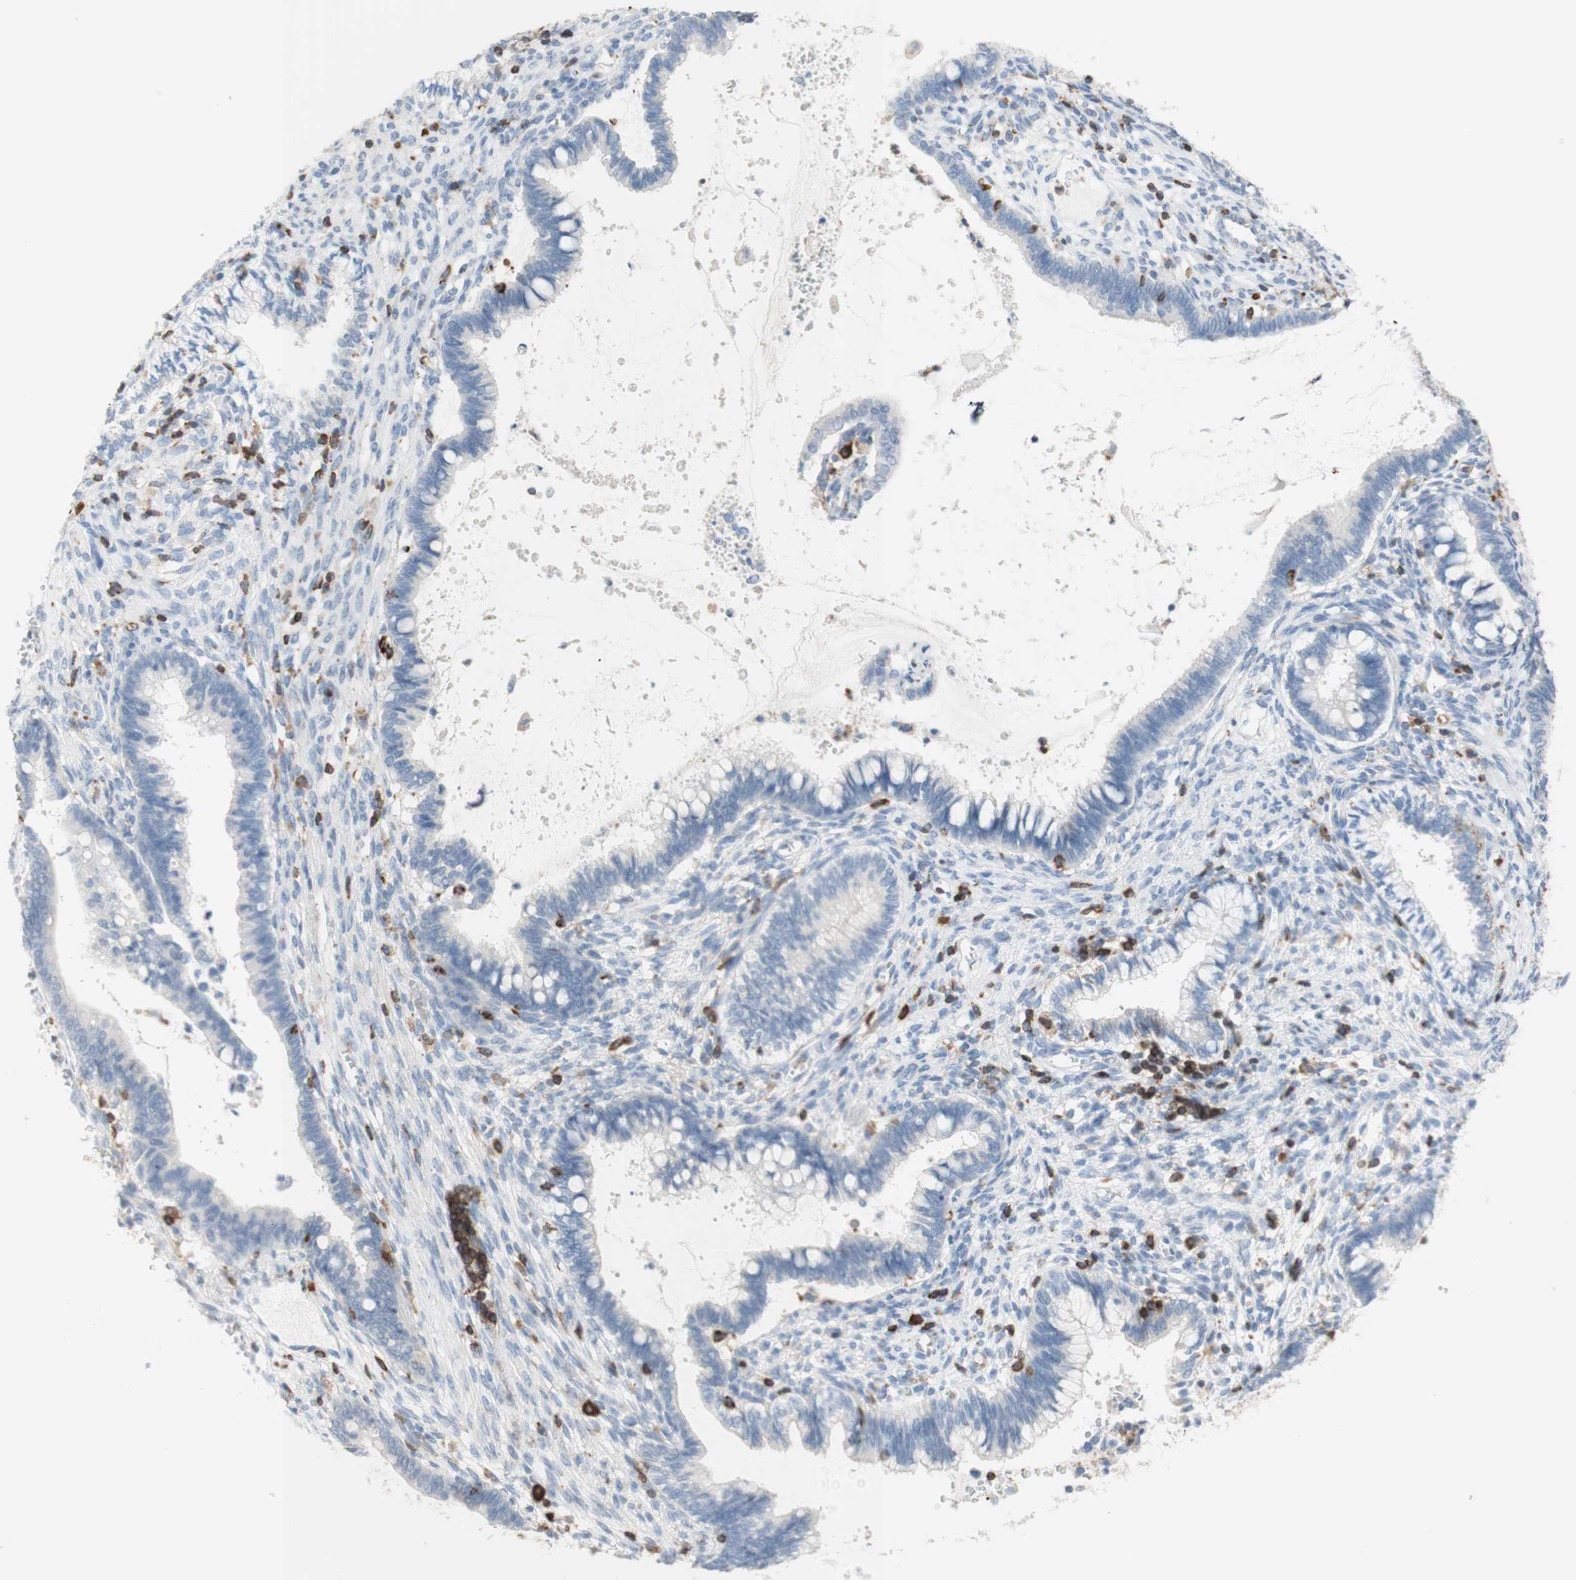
{"staining": {"intensity": "negative", "quantity": "none", "location": "none"}, "tissue": "cervical cancer", "cell_type": "Tumor cells", "image_type": "cancer", "snomed": [{"axis": "morphology", "description": "Adenocarcinoma, NOS"}, {"axis": "topography", "description": "Cervix"}], "caption": "Cervical adenocarcinoma stained for a protein using immunohistochemistry displays no positivity tumor cells.", "gene": "SPINK6", "patient": {"sex": "female", "age": 44}}